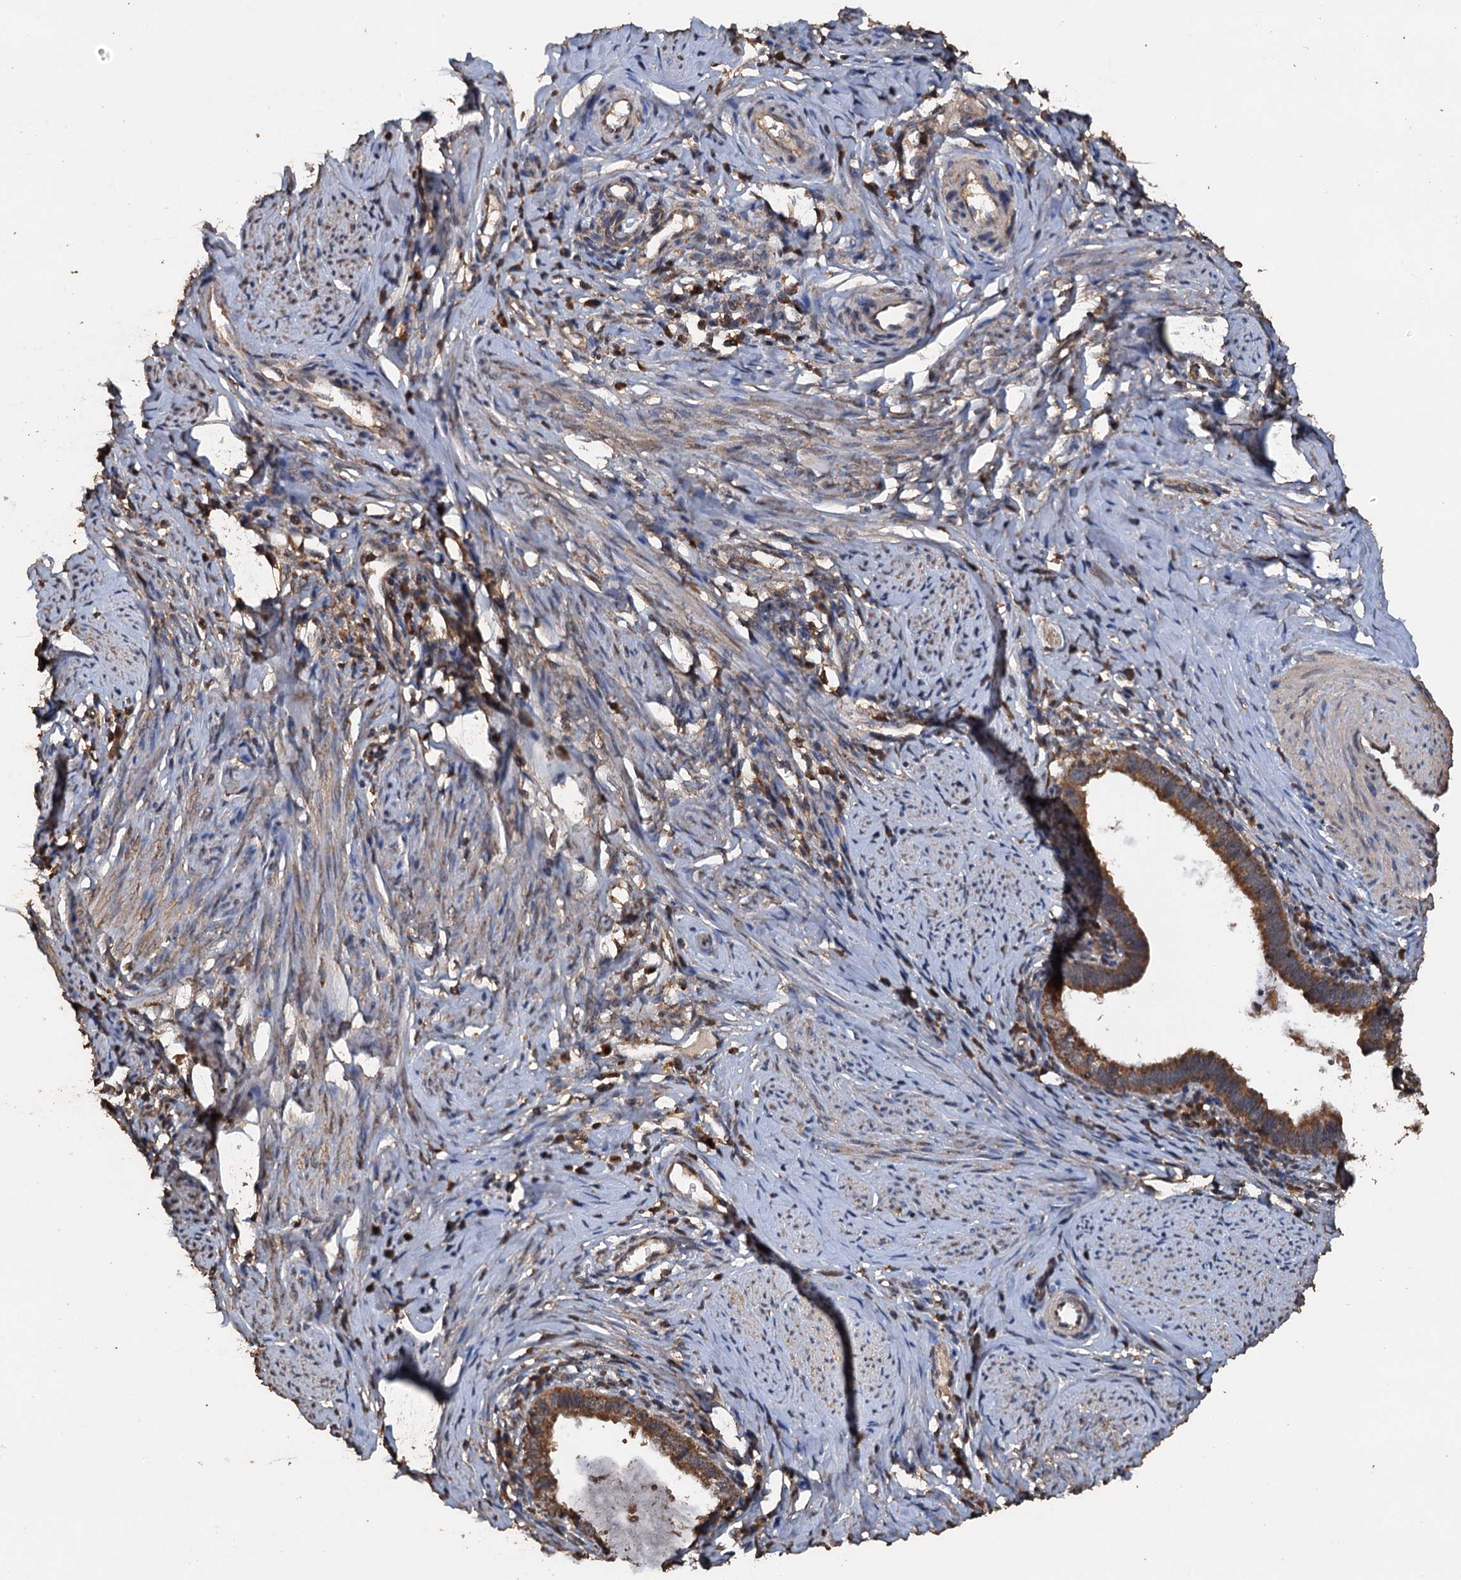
{"staining": {"intensity": "moderate", "quantity": ">75%", "location": "cytoplasmic/membranous"}, "tissue": "cervical cancer", "cell_type": "Tumor cells", "image_type": "cancer", "snomed": [{"axis": "morphology", "description": "Adenocarcinoma, NOS"}, {"axis": "topography", "description": "Cervix"}], "caption": "IHC histopathology image of adenocarcinoma (cervical) stained for a protein (brown), which exhibits medium levels of moderate cytoplasmic/membranous positivity in about >75% of tumor cells.", "gene": "PSMD9", "patient": {"sex": "female", "age": 36}}